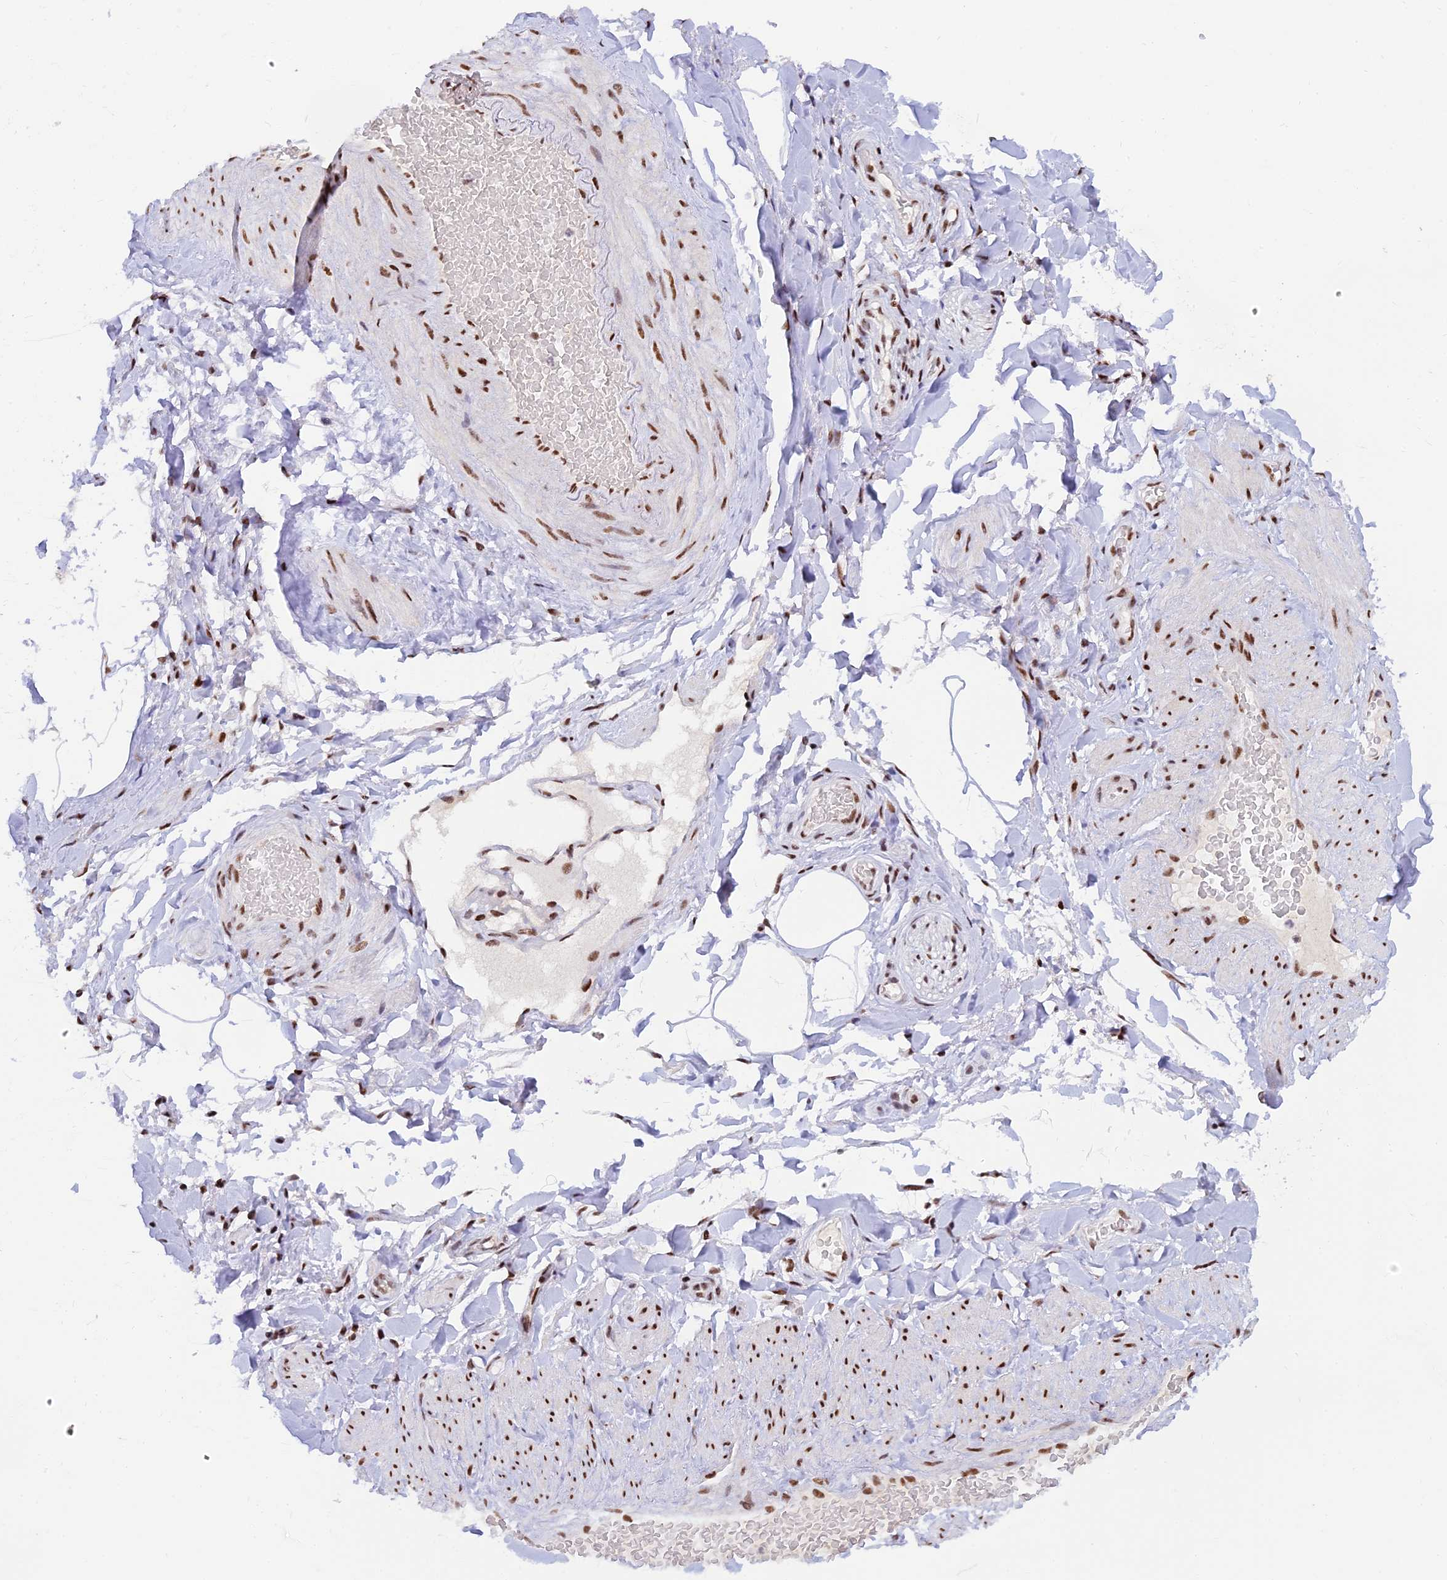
{"staining": {"intensity": "moderate", "quantity": ">75%", "location": "nuclear"}, "tissue": "adipose tissue", "cell_type": "Adipocytes", "image_type": "normal", "snomed": [{"axis": "morphology", "description": "Normal tissue, NOS"}, {"axis": "topography", "description": "Soft tissue"}, {"axis": "topography", "description": "Vascular tissue"}], "caption": "About >75% of adipocytes in benign adipose tissue show moderate nuclear protein expression as visualized by brown immunohistochemical staining.", "gene": "USP22", "patient": {"sex": "male", "age": 54}}